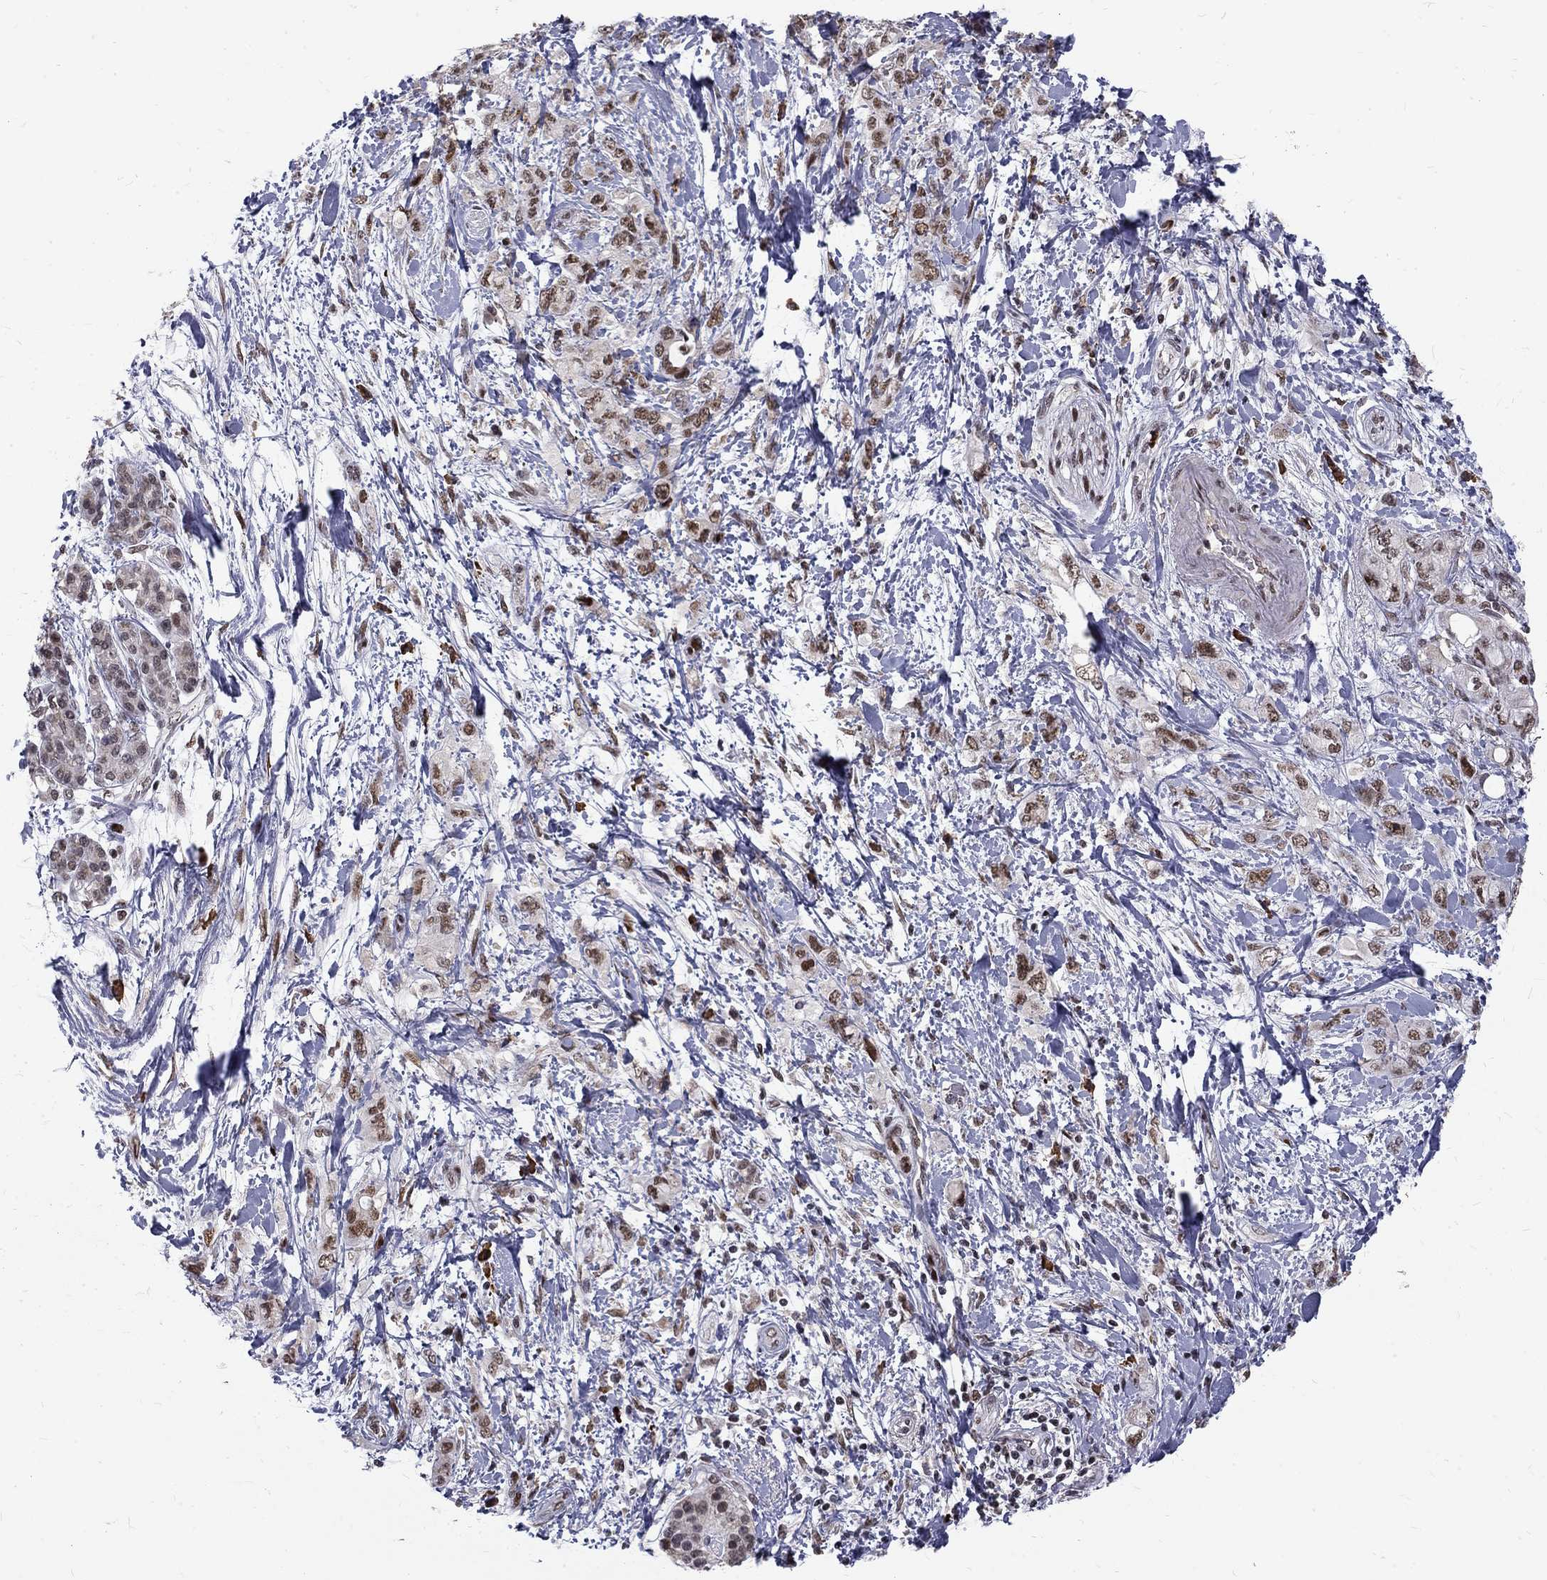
{"staining": {"intensity": "moderate", "quantity": "25%-75%", "location": "nuclear"}, "tissue": "pancreatic cancer", "cell_type": "Tumor cells", "image_type": "cancer", "snomed": [{"axis": "morphology", "description": "Adenocarcinoma, NOS"}, {"axis": "topography", "description": "Pancreas"}], "caption": "About 25%-75% of tumor cells in pancreatic cancer display moderate nuclear protein expression as visualized by brown immunohistochemical staining.", "gene": "TCEAL1", "patient": {"sex": "female", "age": 56}}